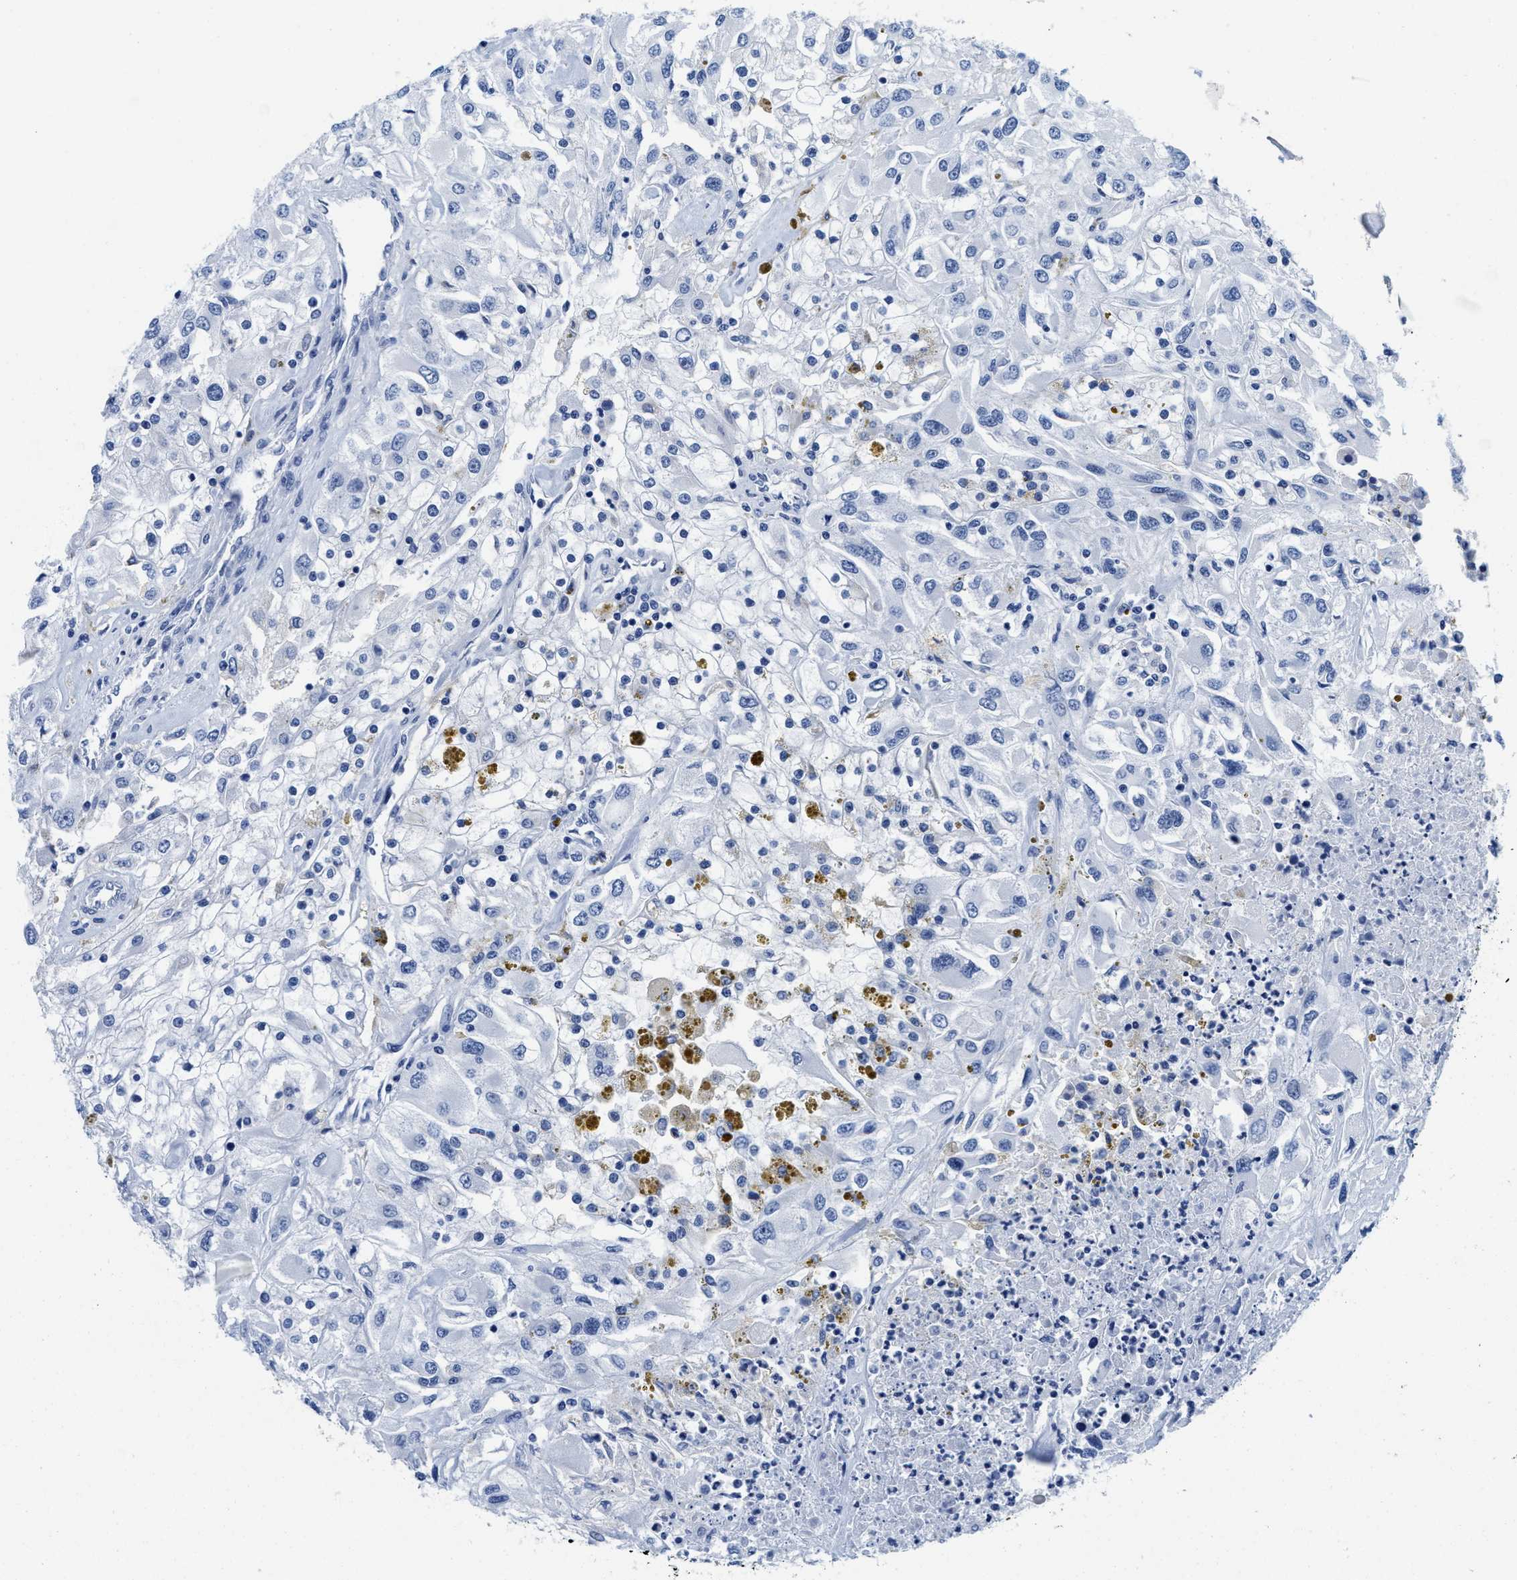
{"staining": {"intensity": "negative", "quantity": "none", "location": "none"}, "tissue": "renal cancer", "cell_type": "Tumor cells", "image_type": "cancer", "snomed": [{"axis": "morphology", "description": "Adenocarcinoma, NOS"}, {"axis": "topography", "description": "Kidney"}], "caption": "An IHC photomicrograph of renal adenocarcinoma is shown. There is no staining in tumor cells of renal adenocarcinoma.", "gene": "TTC3", "patient": {"sex": "female", "age": 52}}